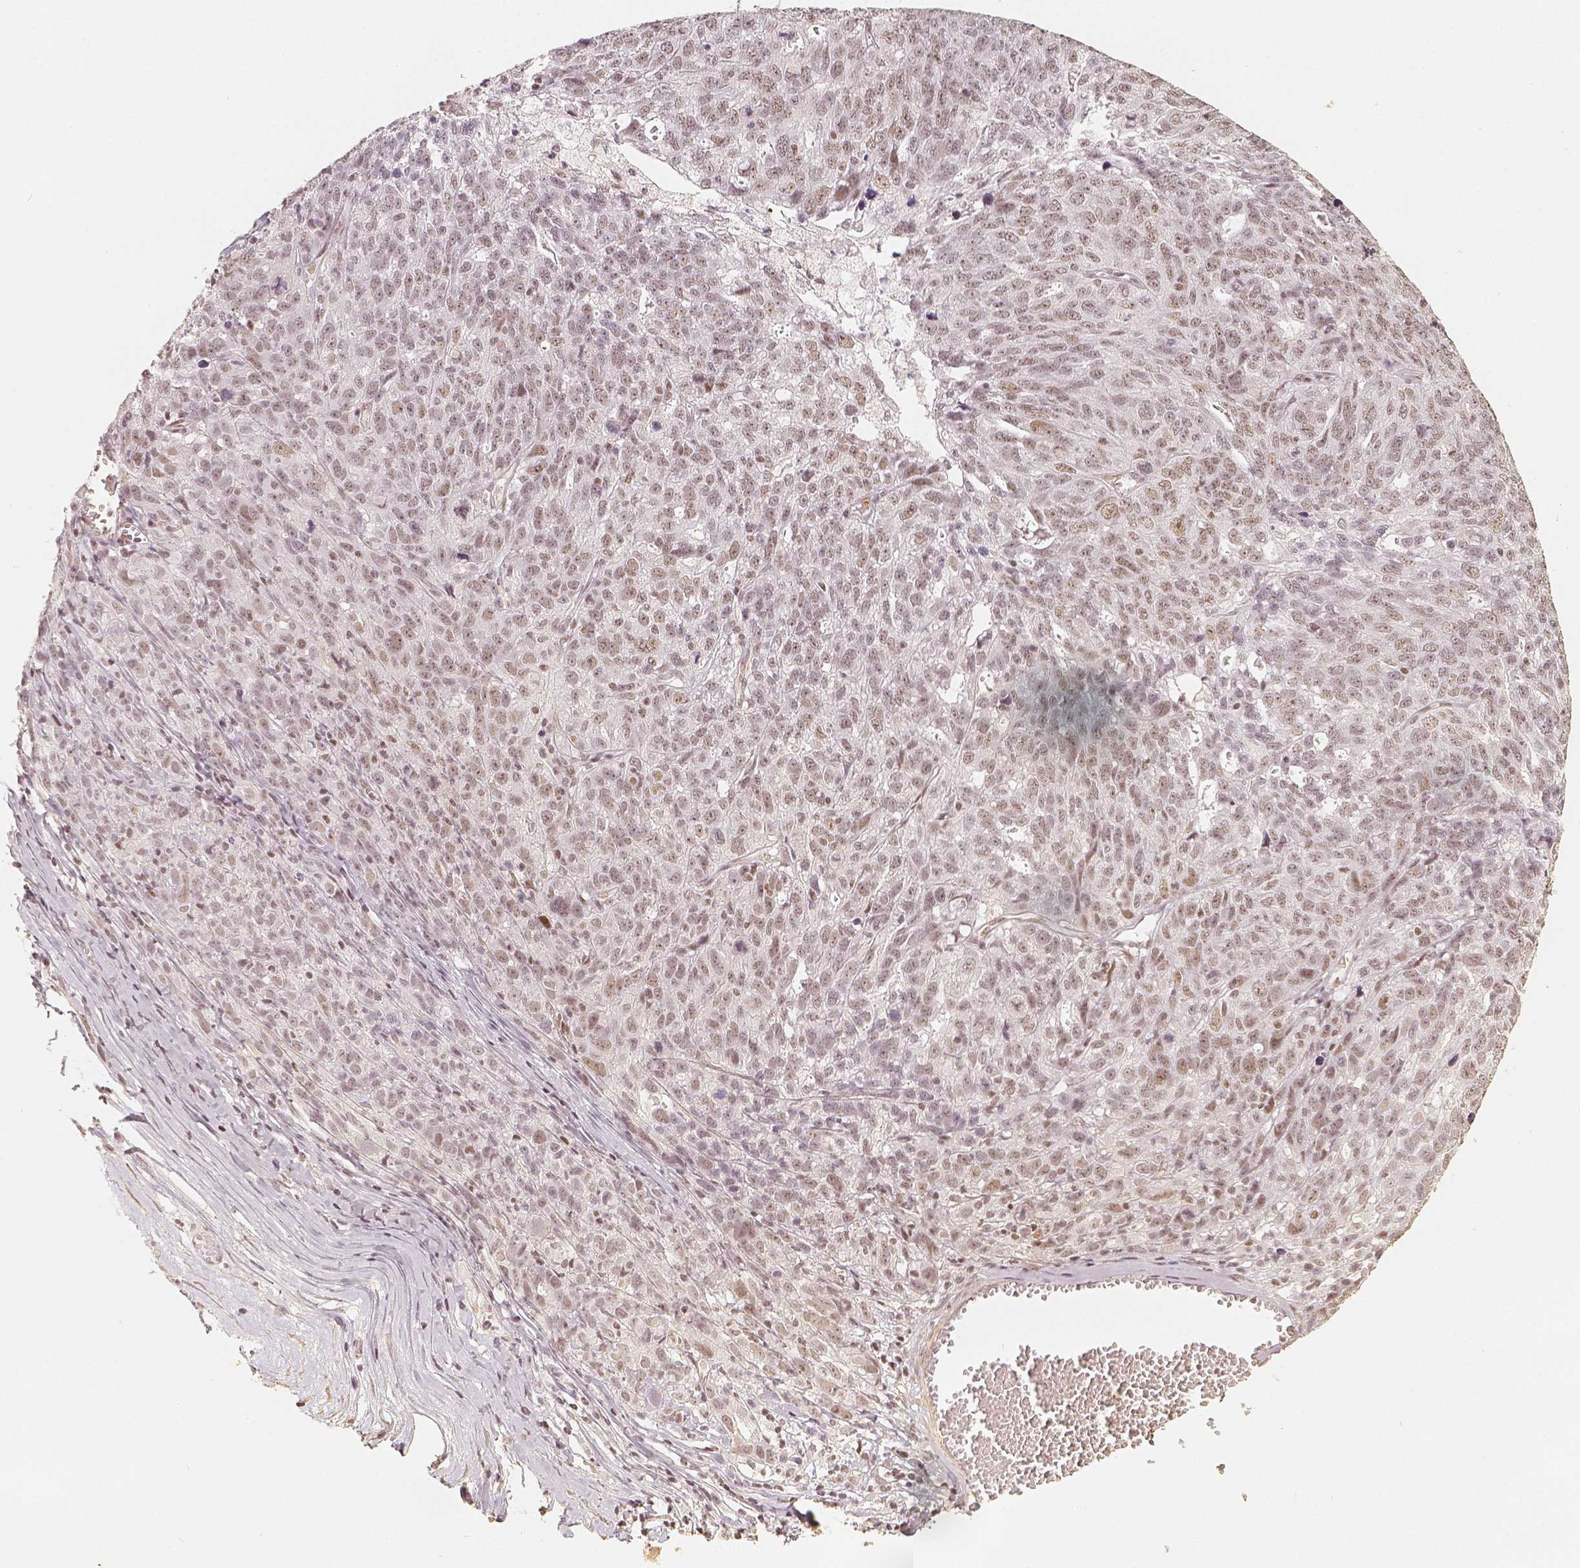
{"staining": {"intensity": "weak", "quantity": ">75%", "location": "nuclear"}, "tissue": "ovarian cancer", "cell_type": "Tumor cells", "image_type": "cancer", "snomed": [{"axis": "morphology", "description": "Cystadenocarcinoma, serous, NOS"}, {"axis": "topography", "description": "Ovary"}], "caption": "Immunohistochemistry photomicrograph of serous cystadenocarcinoma (ovarian) stained for a protein (brown), which shows low levels of weak nuclear staining in approximately >75% of tumor cells.", "gene": "HDAC1", "patient": {"sex": "female", "age": 71}}